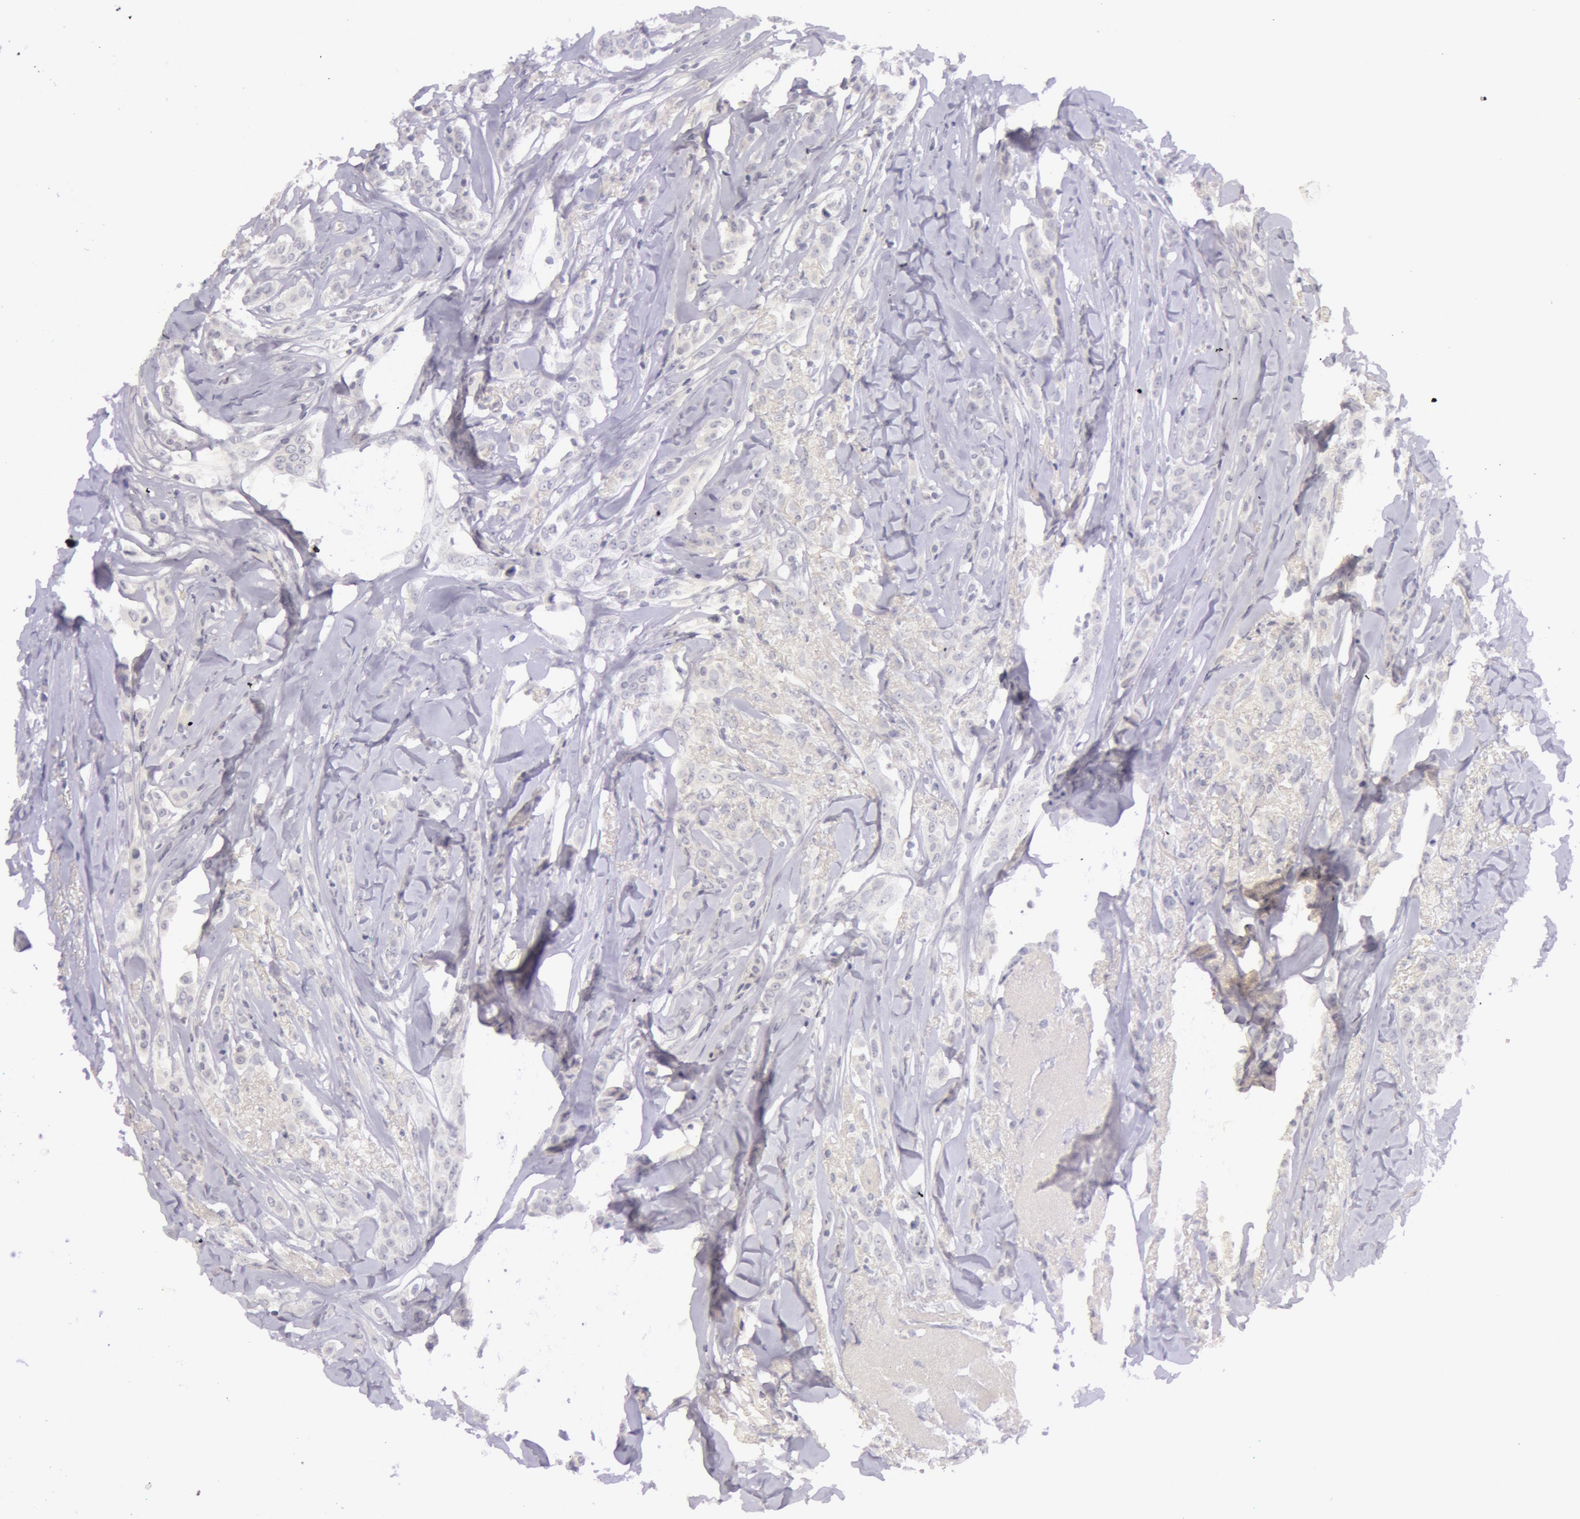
{"staining": {"intensity": "negative", "quantity": "none", "location": "none"}, "tissue": "breast cancer", "cell_type": "Tumor cells", "image_type": "cancer", "snomed": [{"axis": "morphology", "description": "Lobular carcinoma"}, {"axis": "topography", "description": "Breast"}], "caption": "Tumor cells are negative for brown protein staining in lobular carcinoma (breast).", "gene": "RBMY1F", "patient": {"sex": "female", "age": 57}}